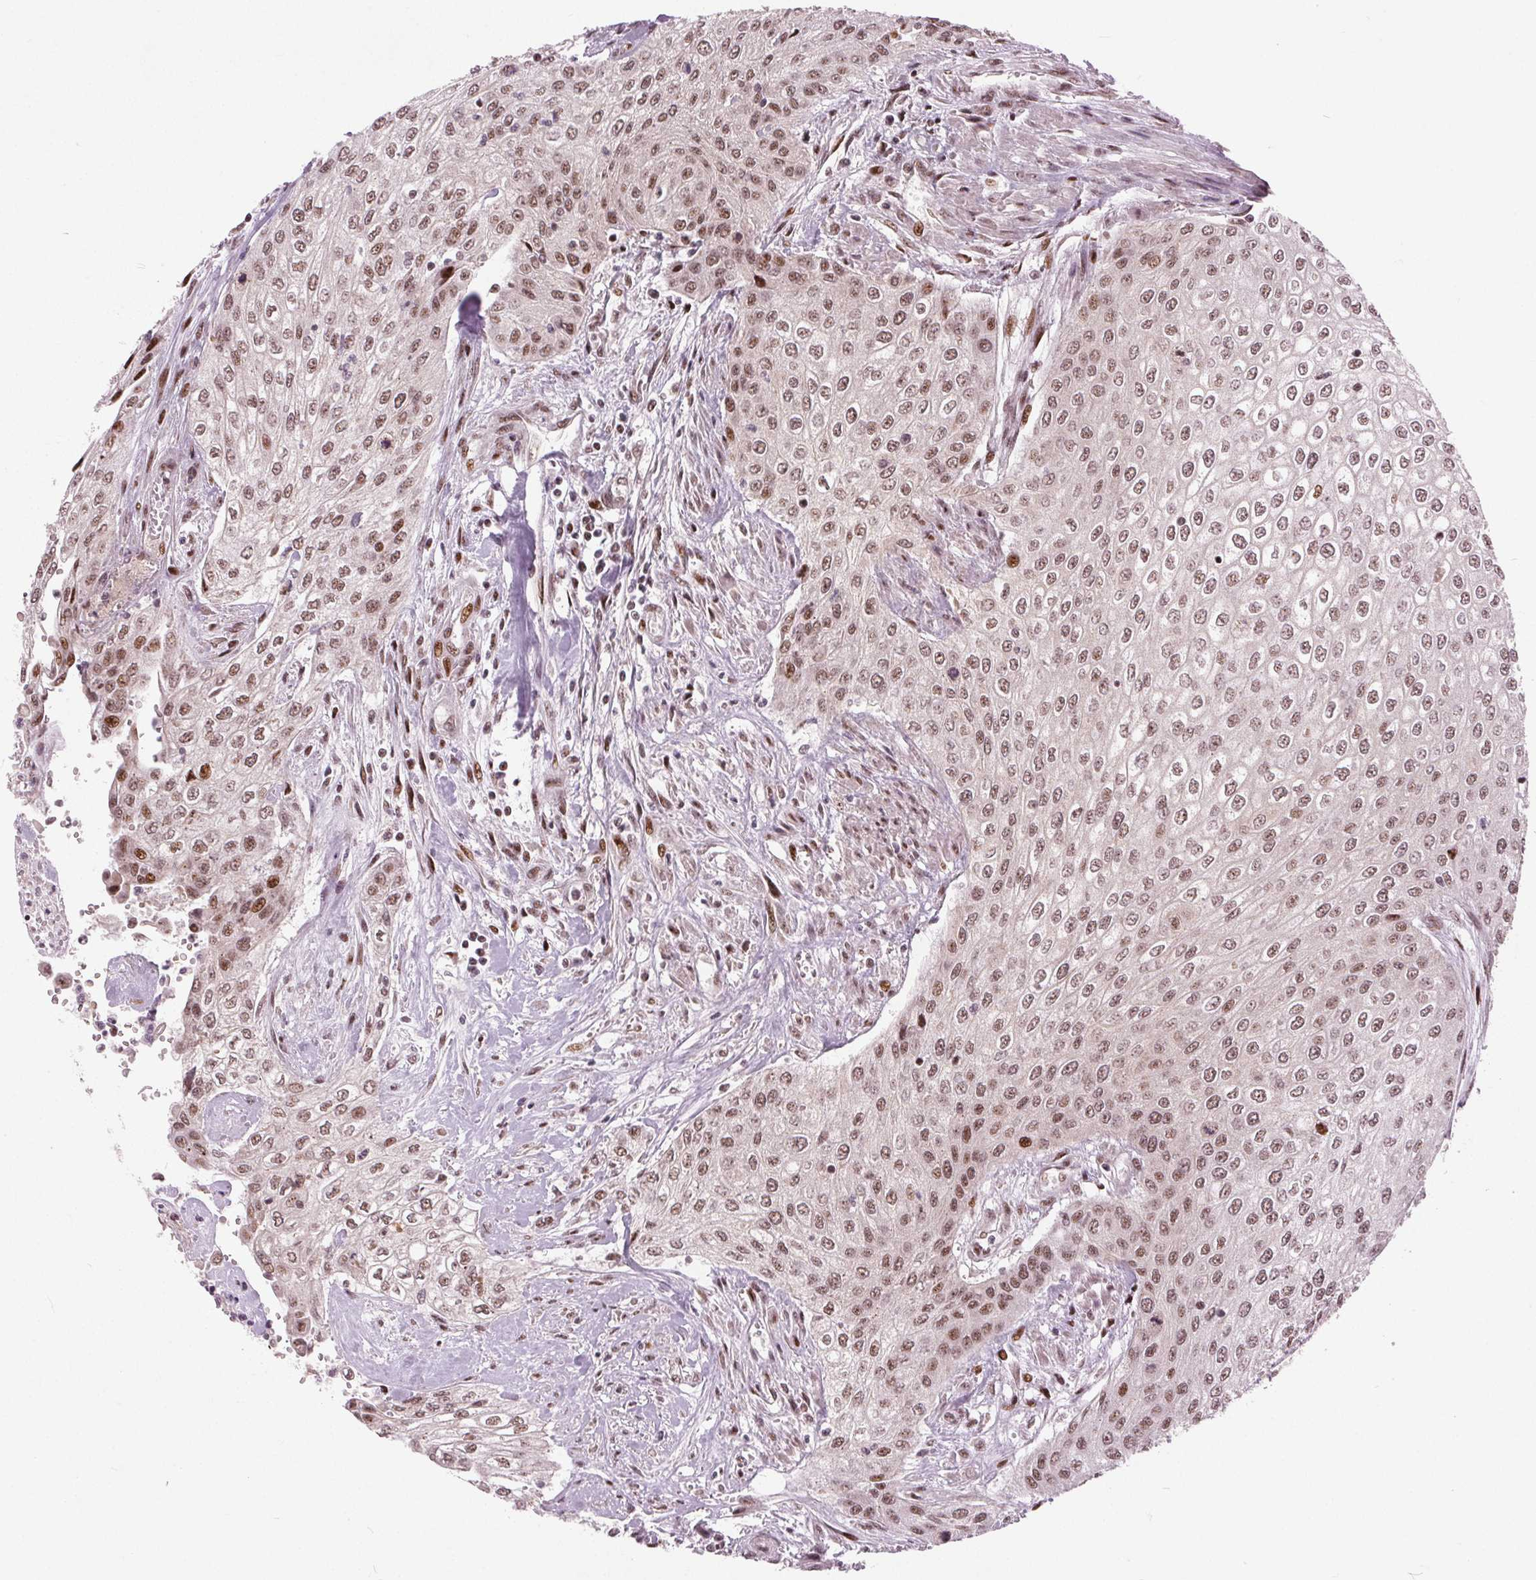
{"staining": {"intensity": "moderate", "quantity": ">75%", "location": "nuclear"}, "tissue": "urothelial cancer", "cell_type": "Tumor cells", "image_type": "cancer", "snomed": [{"axis": "morphology", "description": "Urothelial carcinoma, High grade"}, {"axis": "topography", "description": "Urinary bladder"}], "caption": "A brown stain labels moderate nuclear staining of a protein in urothelial cancer tumor cells.", "gene": "TTC34", "patient": {"sex": "male", "age": 62}}